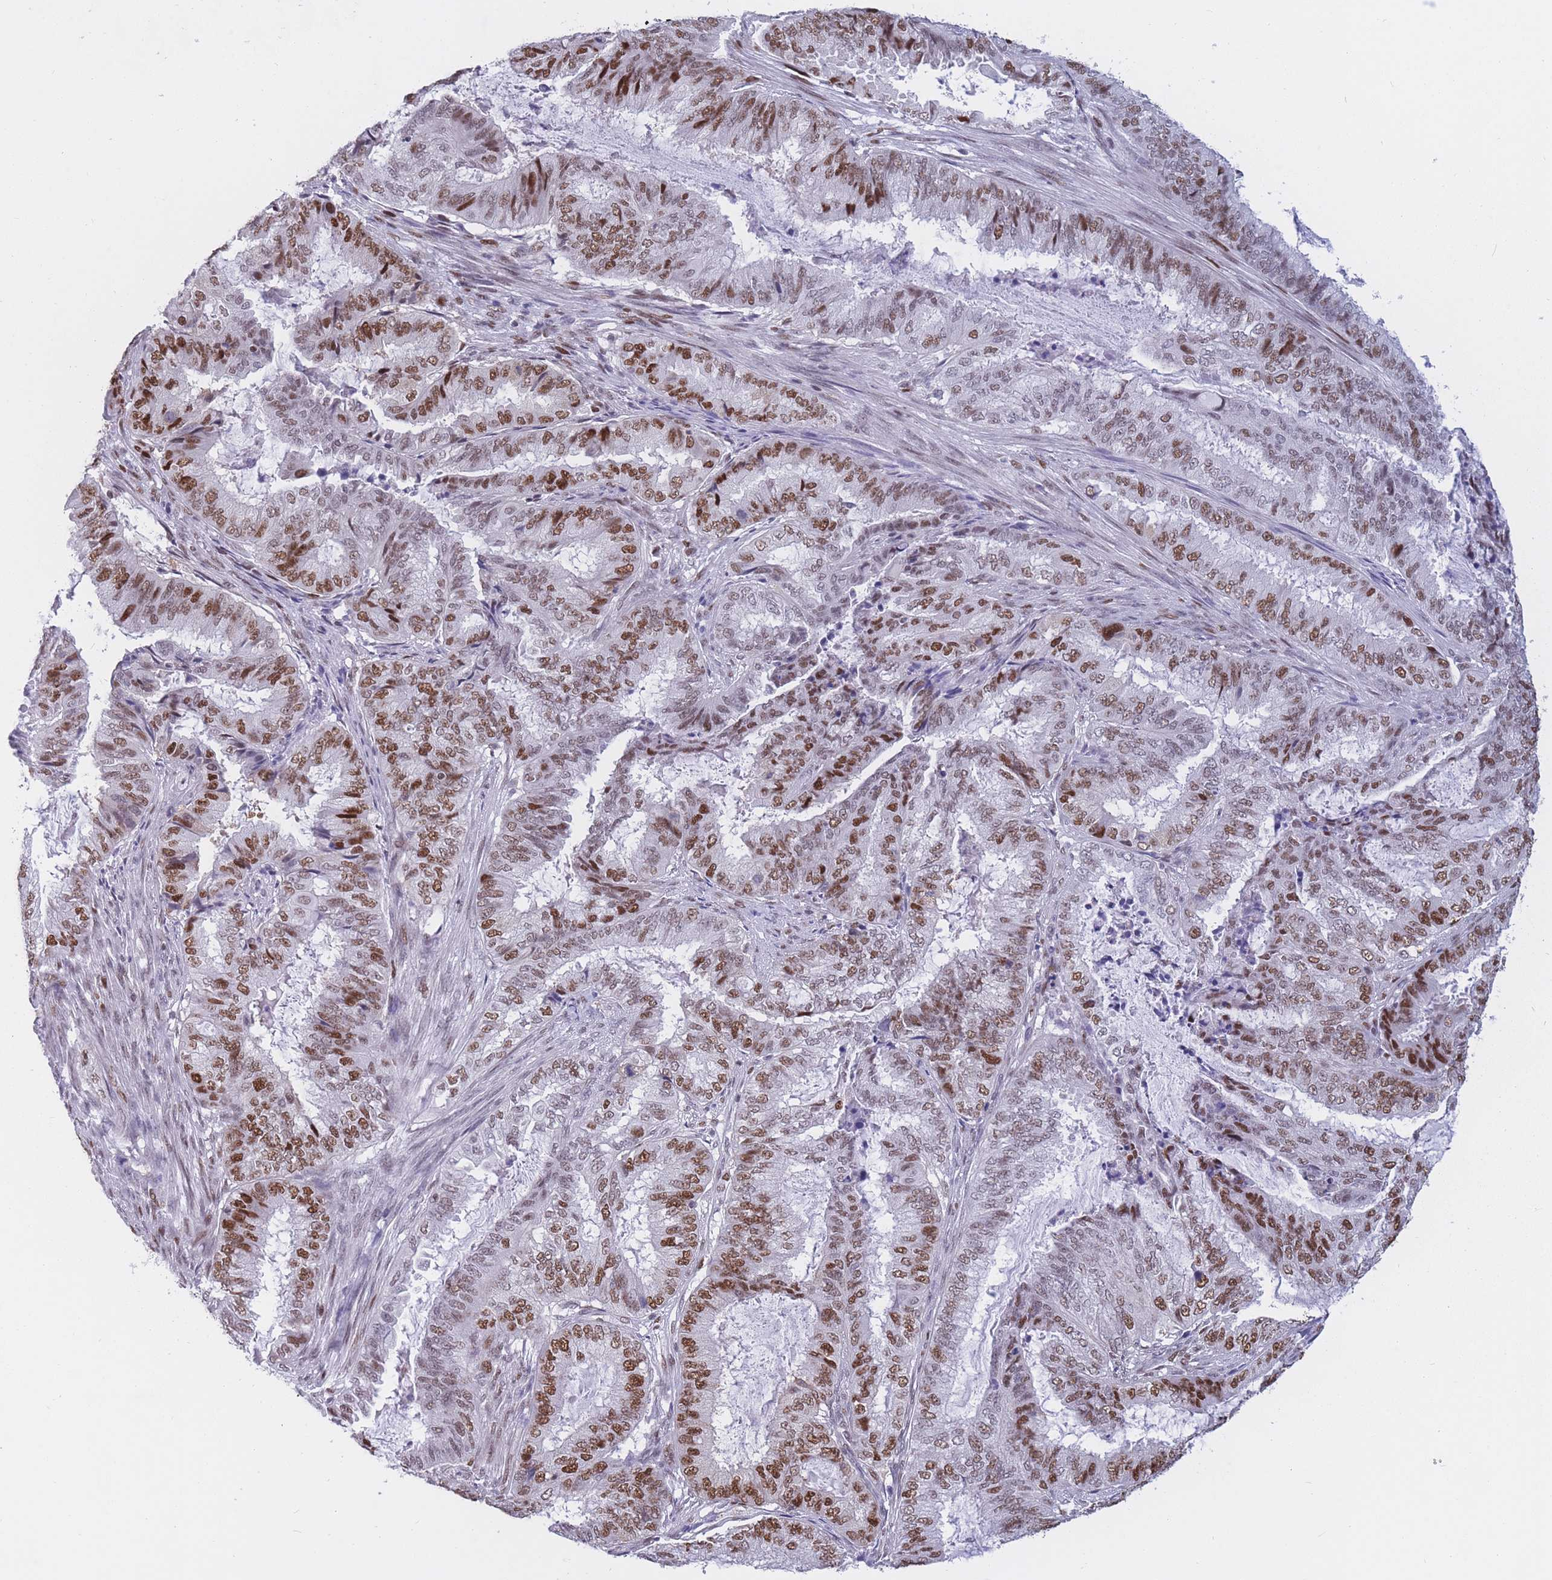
{"staining": {"intensity": "strong", "quantity": ">75%", "location": "nuclear"}, "tissue": "endometrial cancer", "cell_type": "Tumor cells", "image_type": "cancer", "snomed": [{"axis": "morphology", "description": "Adenocarcinoma, NOS"}, {"axis": "topography", "description": "Endometrium"}], "caption": "The micrograph shows a brown stain indicating the presence of a protein in the nuclear of tumor cells in endometrial cancer. (DAB (3,3'-diaminobenzidine) IHC, brown staining for protein, blue staining for nuclei).", "gene": "NASP", "patient": {"sex": "female", "age": 51}}